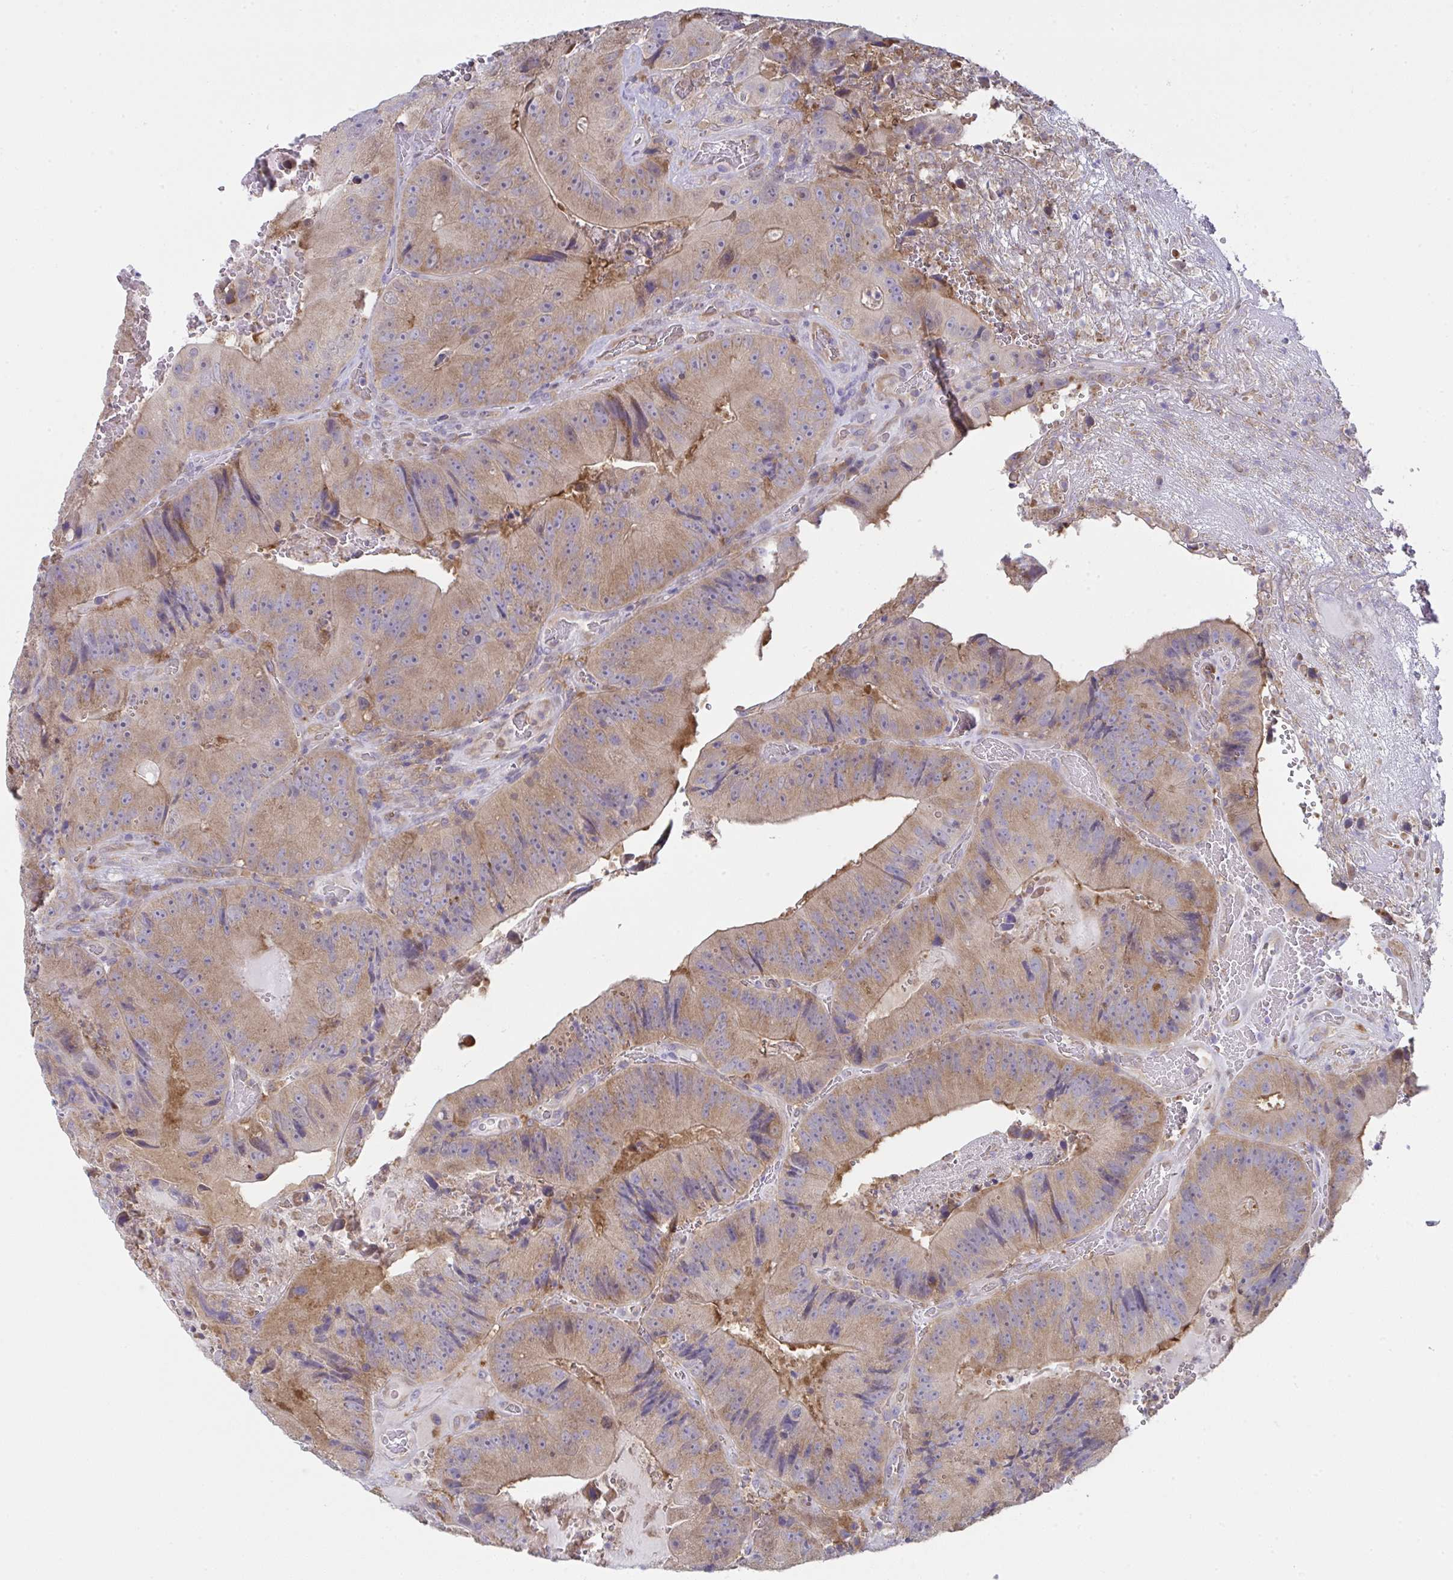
{"staining": {"intensity": "moderate", "quantity": ">75%", "location": "cytoplasmic/membranous"}, "tissue": "colorectal cancer", "cell_type": "Tumor cells", "image_type": "cancer", "snomed": [{"axis": "morphology", "description": "Adenocarcinoma, NOS"}, {"axis": "topography", "description": "Colon"}], "caption": "Brown immunohistochemical staining in adenocarcinoma (colorectal) shows moderate cytoplasmic/membranous expression in approximately >75% of tumor cells. (DAB (3,3'-diaminobenzidine) IHC with brightfield microscopy, high magnification).", "gene": "ALDH16A1", "patient": {"sex": "female", "age": 86}}